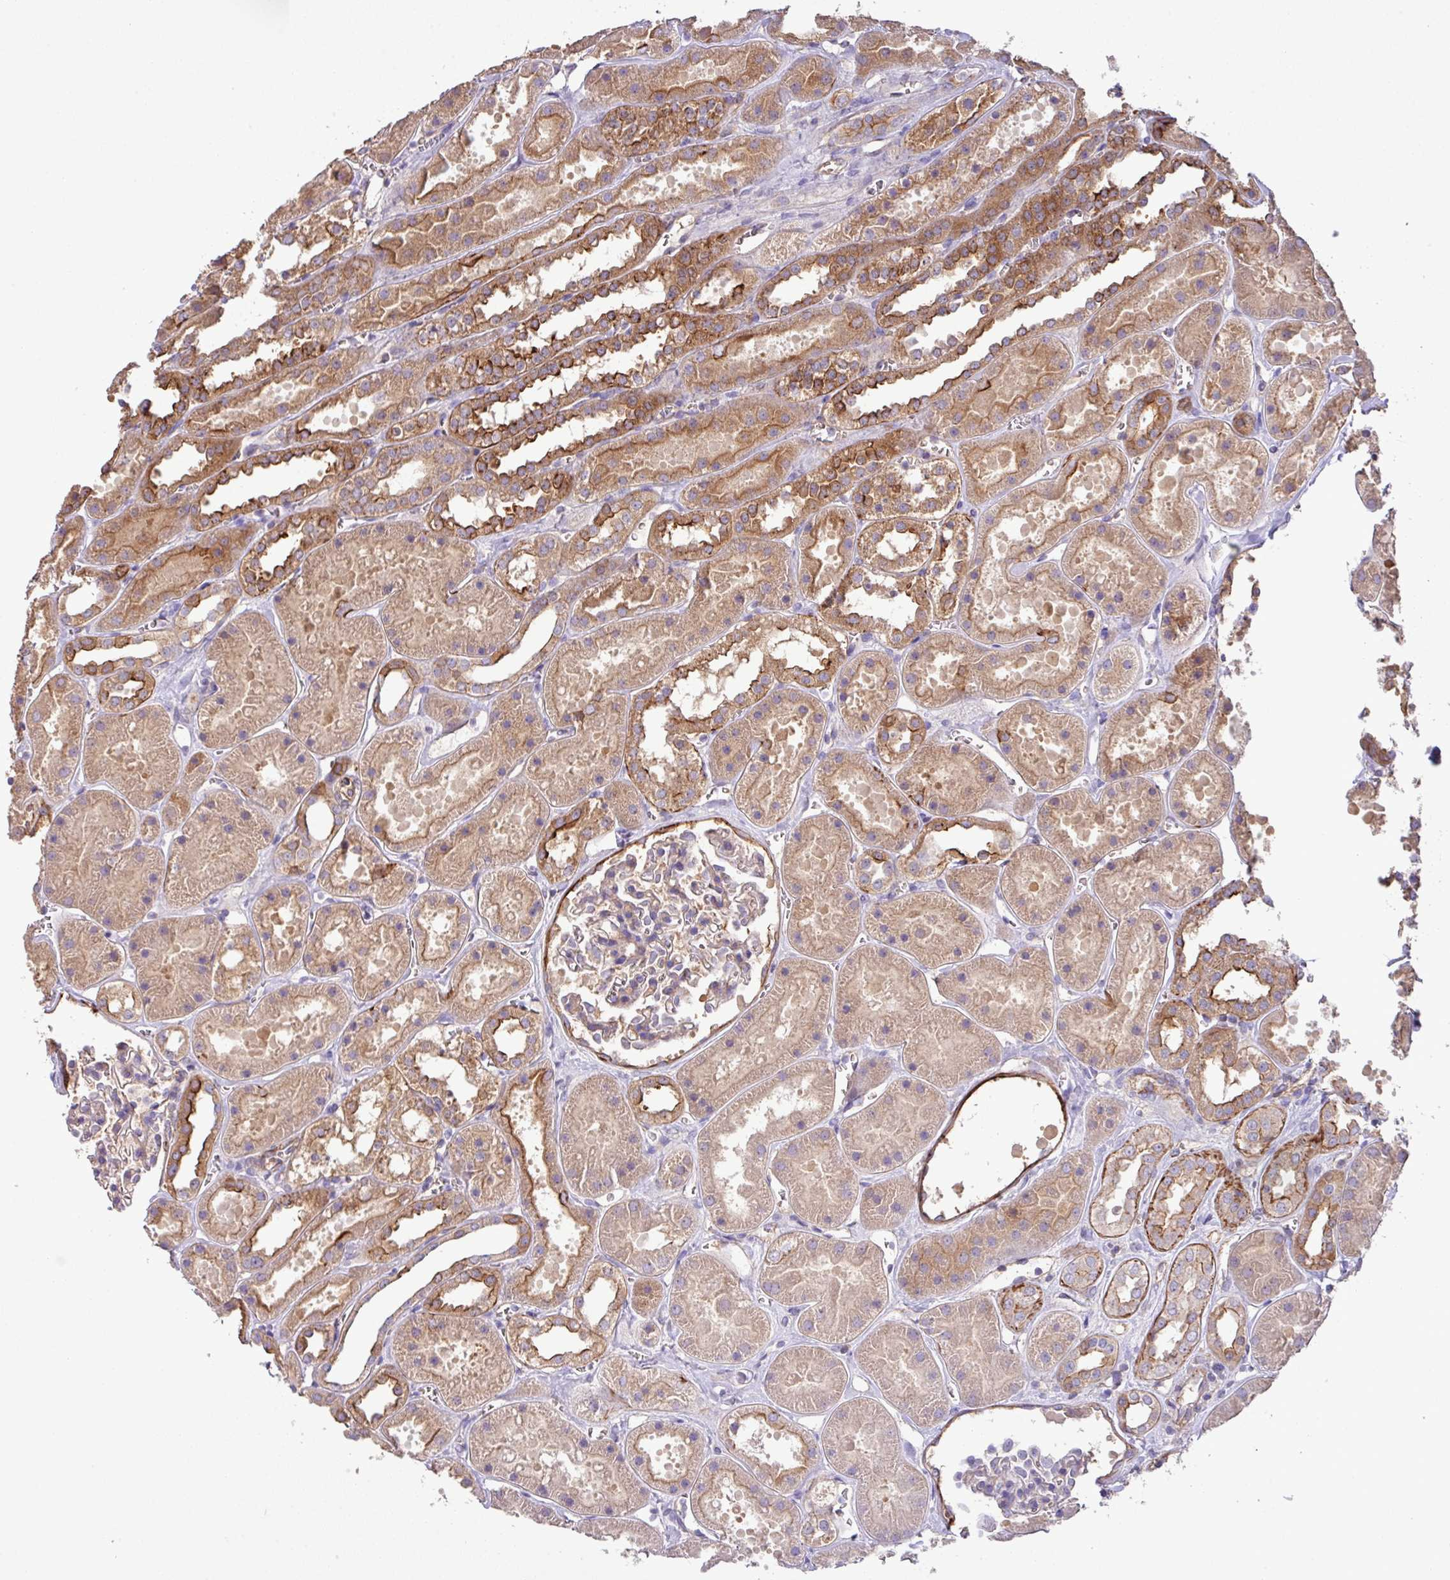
{"staining": {"intensity": "moderate", "quantity": "25%-75%", "location": "cytoplasmic/membranous"}, "tissue": "kidney", "cell_type": "Cells in glomeruli", "image_type": "normal", "snomed": [{"axis": "morphology", "description": "Normal tissue, NOS"}, {"axis": "topography", "description": "Kidney"}], "caption": "Kidney stained for a protein (brown) reveals moderate cytoplasmic/membranous positive expression in approximately 25%-75% of cells in glomeruli.", "gene": "LRRC53", "patient": {"sex": "female", "age": 41}}